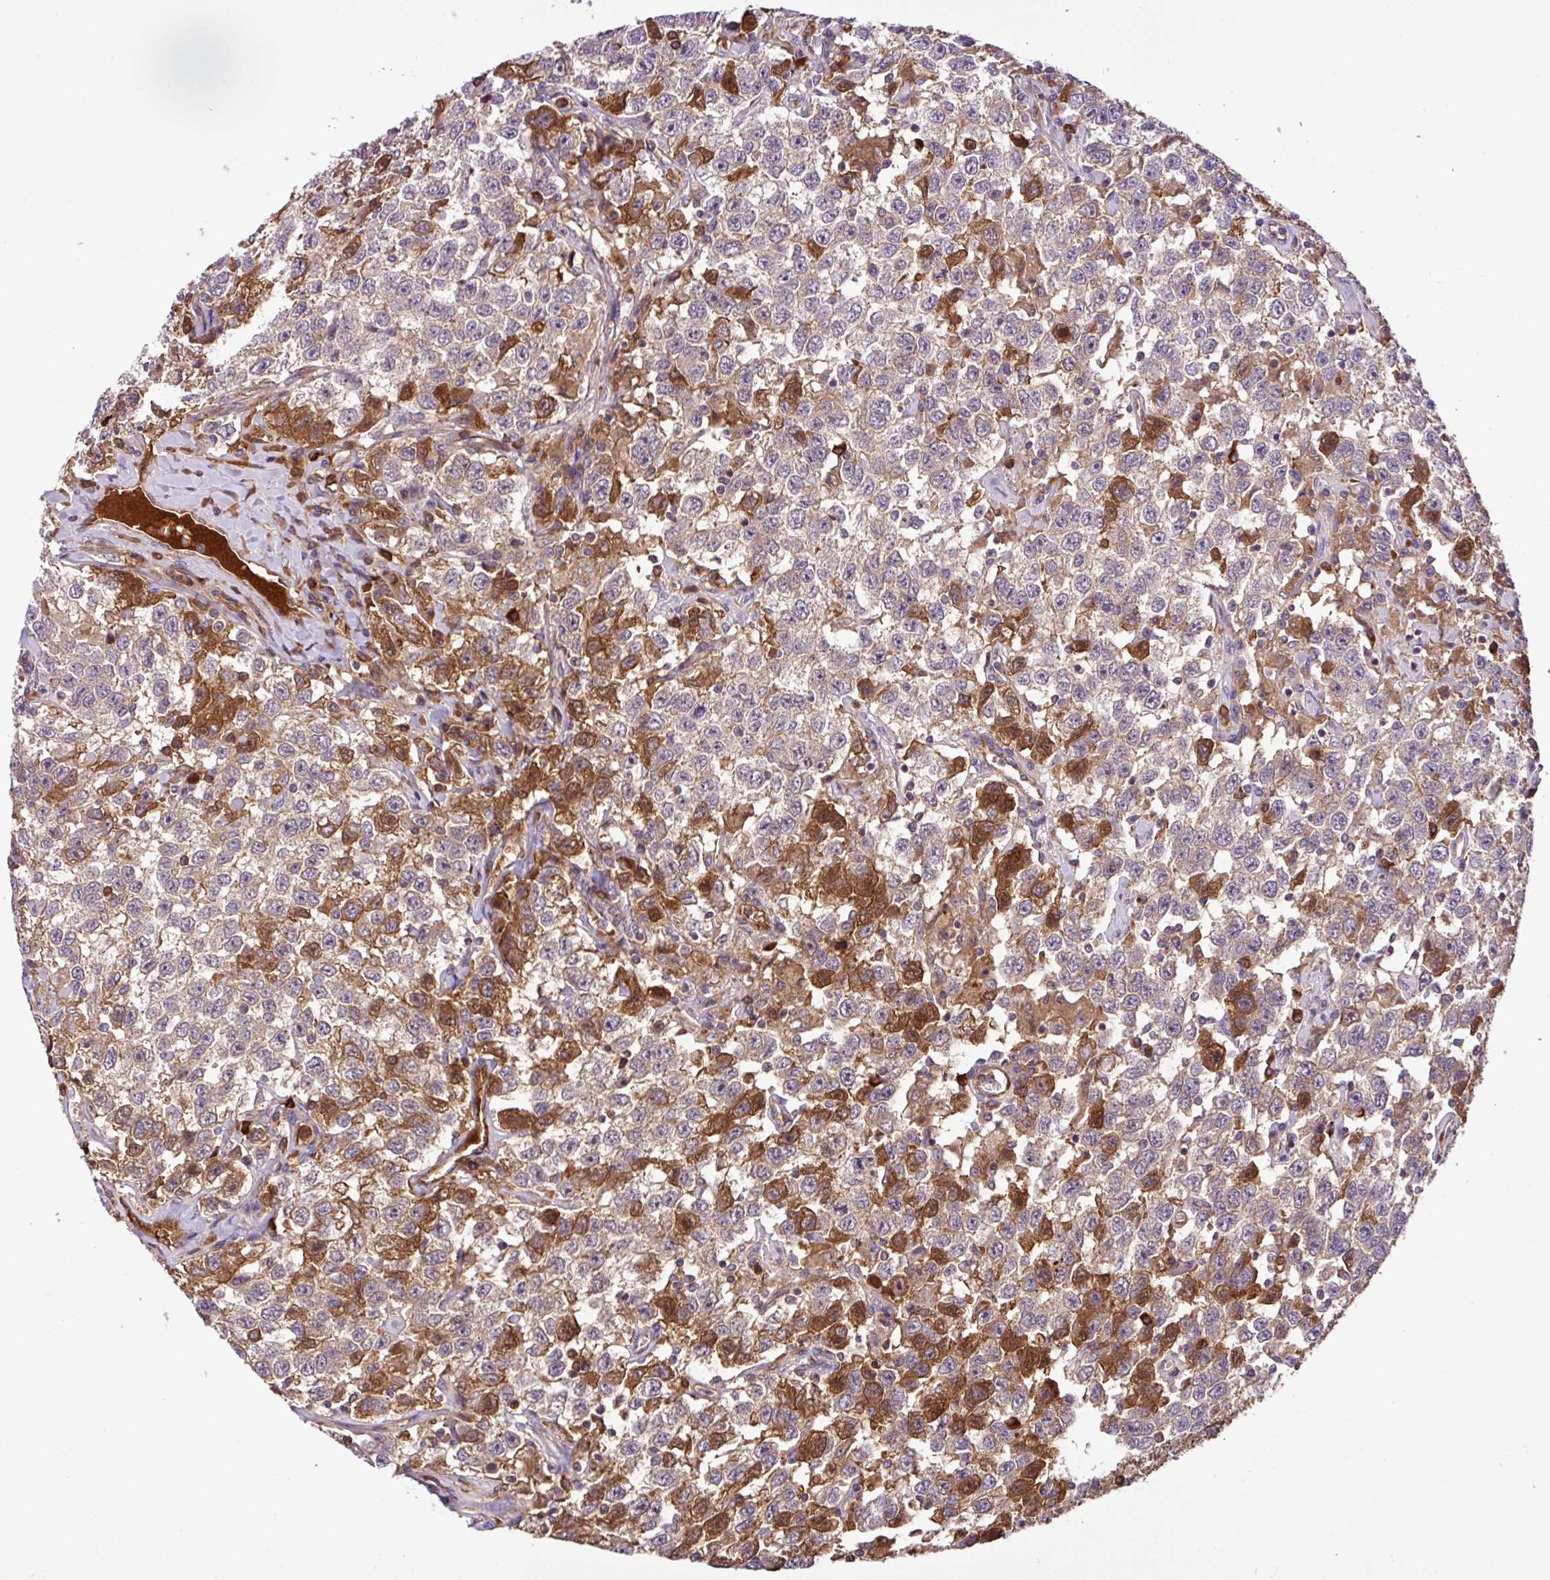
{"staining": {"intensity": "moderate", "quantity": "25%-75%", "location": "cytoplasmic/membranous"}, "tissue": "testis cancer", "cell_type": "Tumor cells", "image_type": "cancer", "snomed": [{"axis": "morphology", "description": "Seminoma, NOS"}, {"axis": "topography", "description": "Testis"}], "caption": "This photomicrograph reveals immunohistochemistry staining of human testis cancer, with medium moderate cytoplasmic/membranous staining in about 25%-75% of tumor cells.", "gene": "ZNF266", "patient": {"sex": "male", "age": 41}}